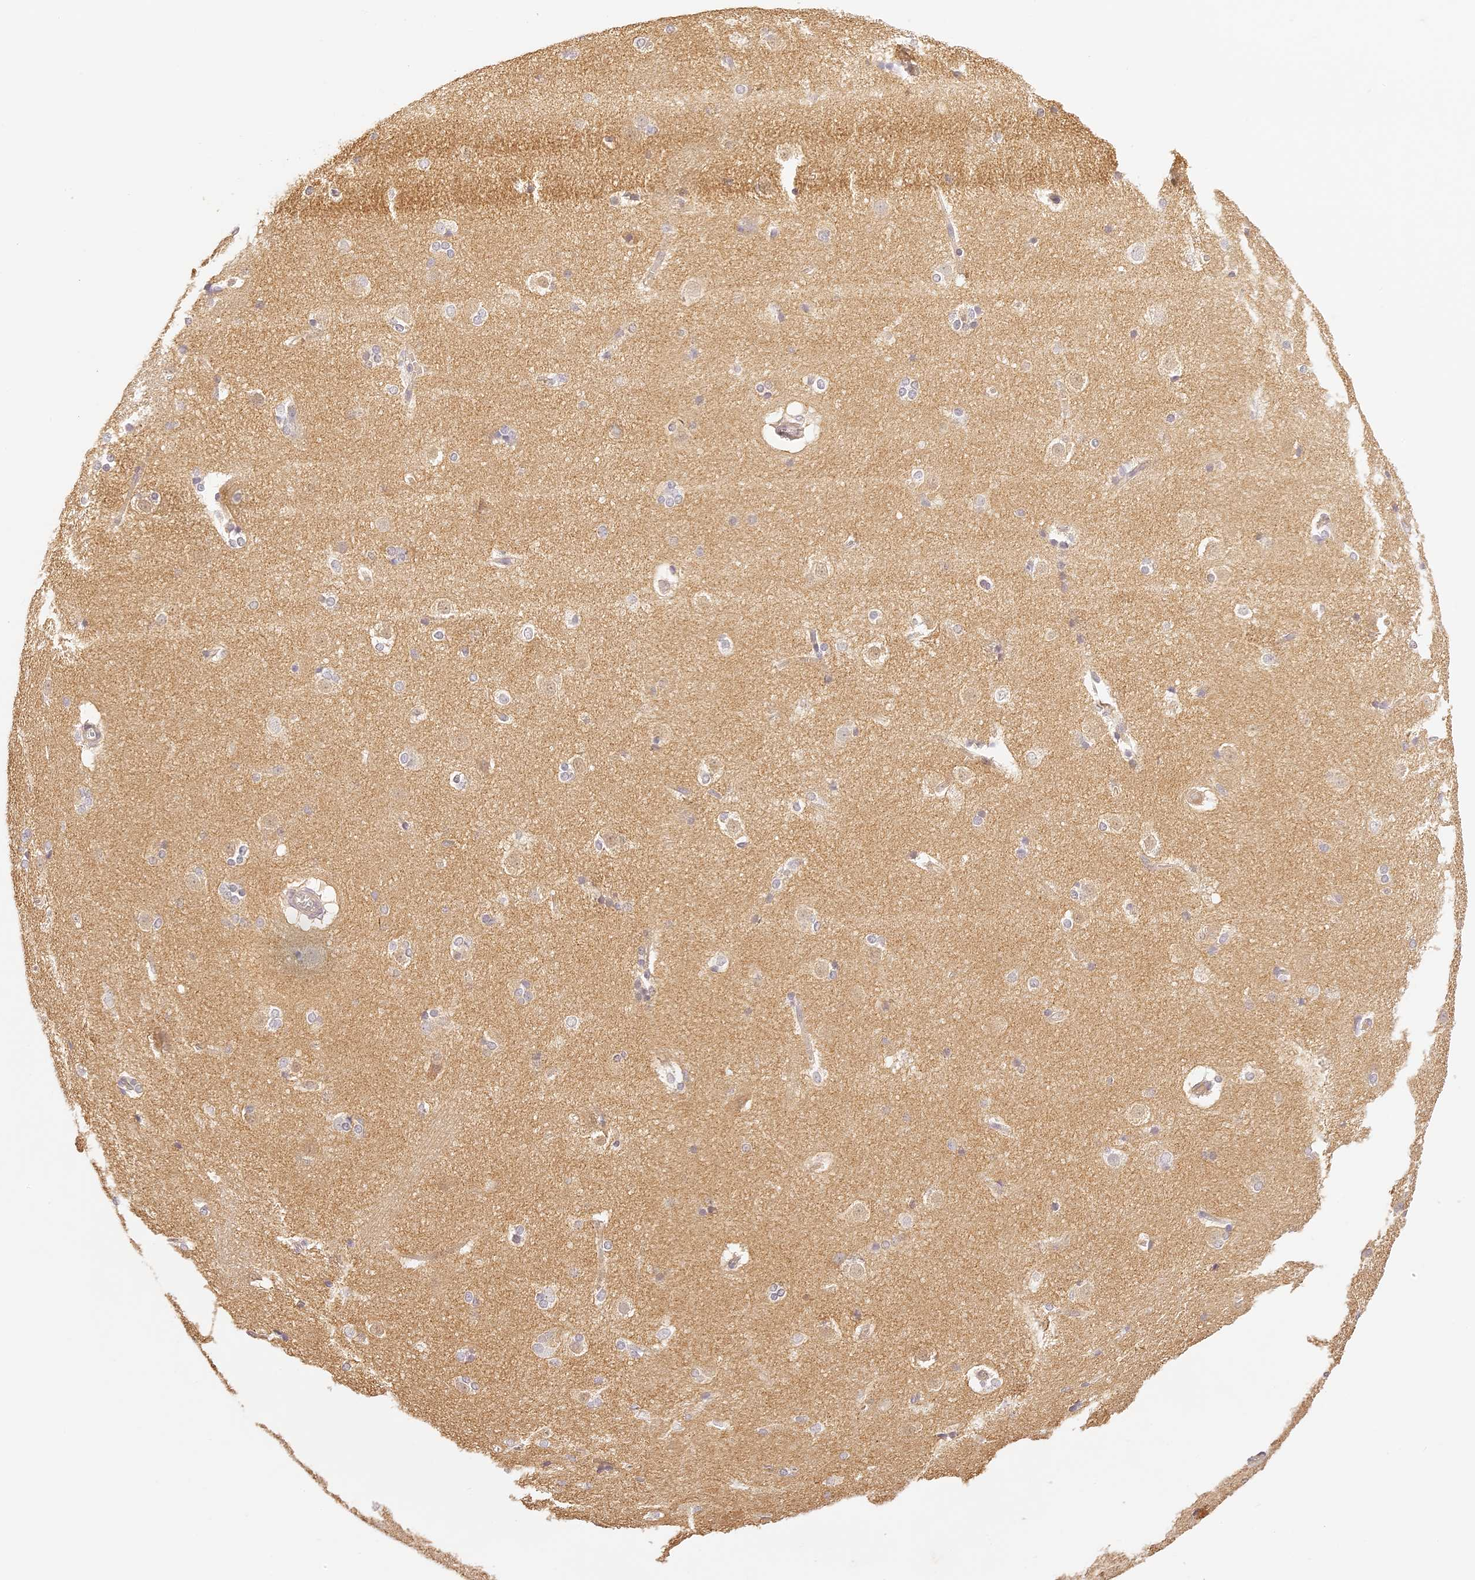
{"staining": {"intensity": "negative", "quantity": "none", "location": "none"}, "tissue": "caudate", "cell_type": "Glial cells", "image_type": "normal", "snomed": [{"axis": "morphology", "description": "Normal tissue, NOS"}, {"axis": "topography", "description": "Lateral ventricle wall"}], "caption": "Unremarkable caudate was stained to show a protein in brown. There is no significant staining in glial cells. (DAB (3,3'-diaminobenzidine) immunohistochemistry with hematoxylin counter stain).", "gene": "TRIM45", "patient": {"sex": "female", "age": 19}}